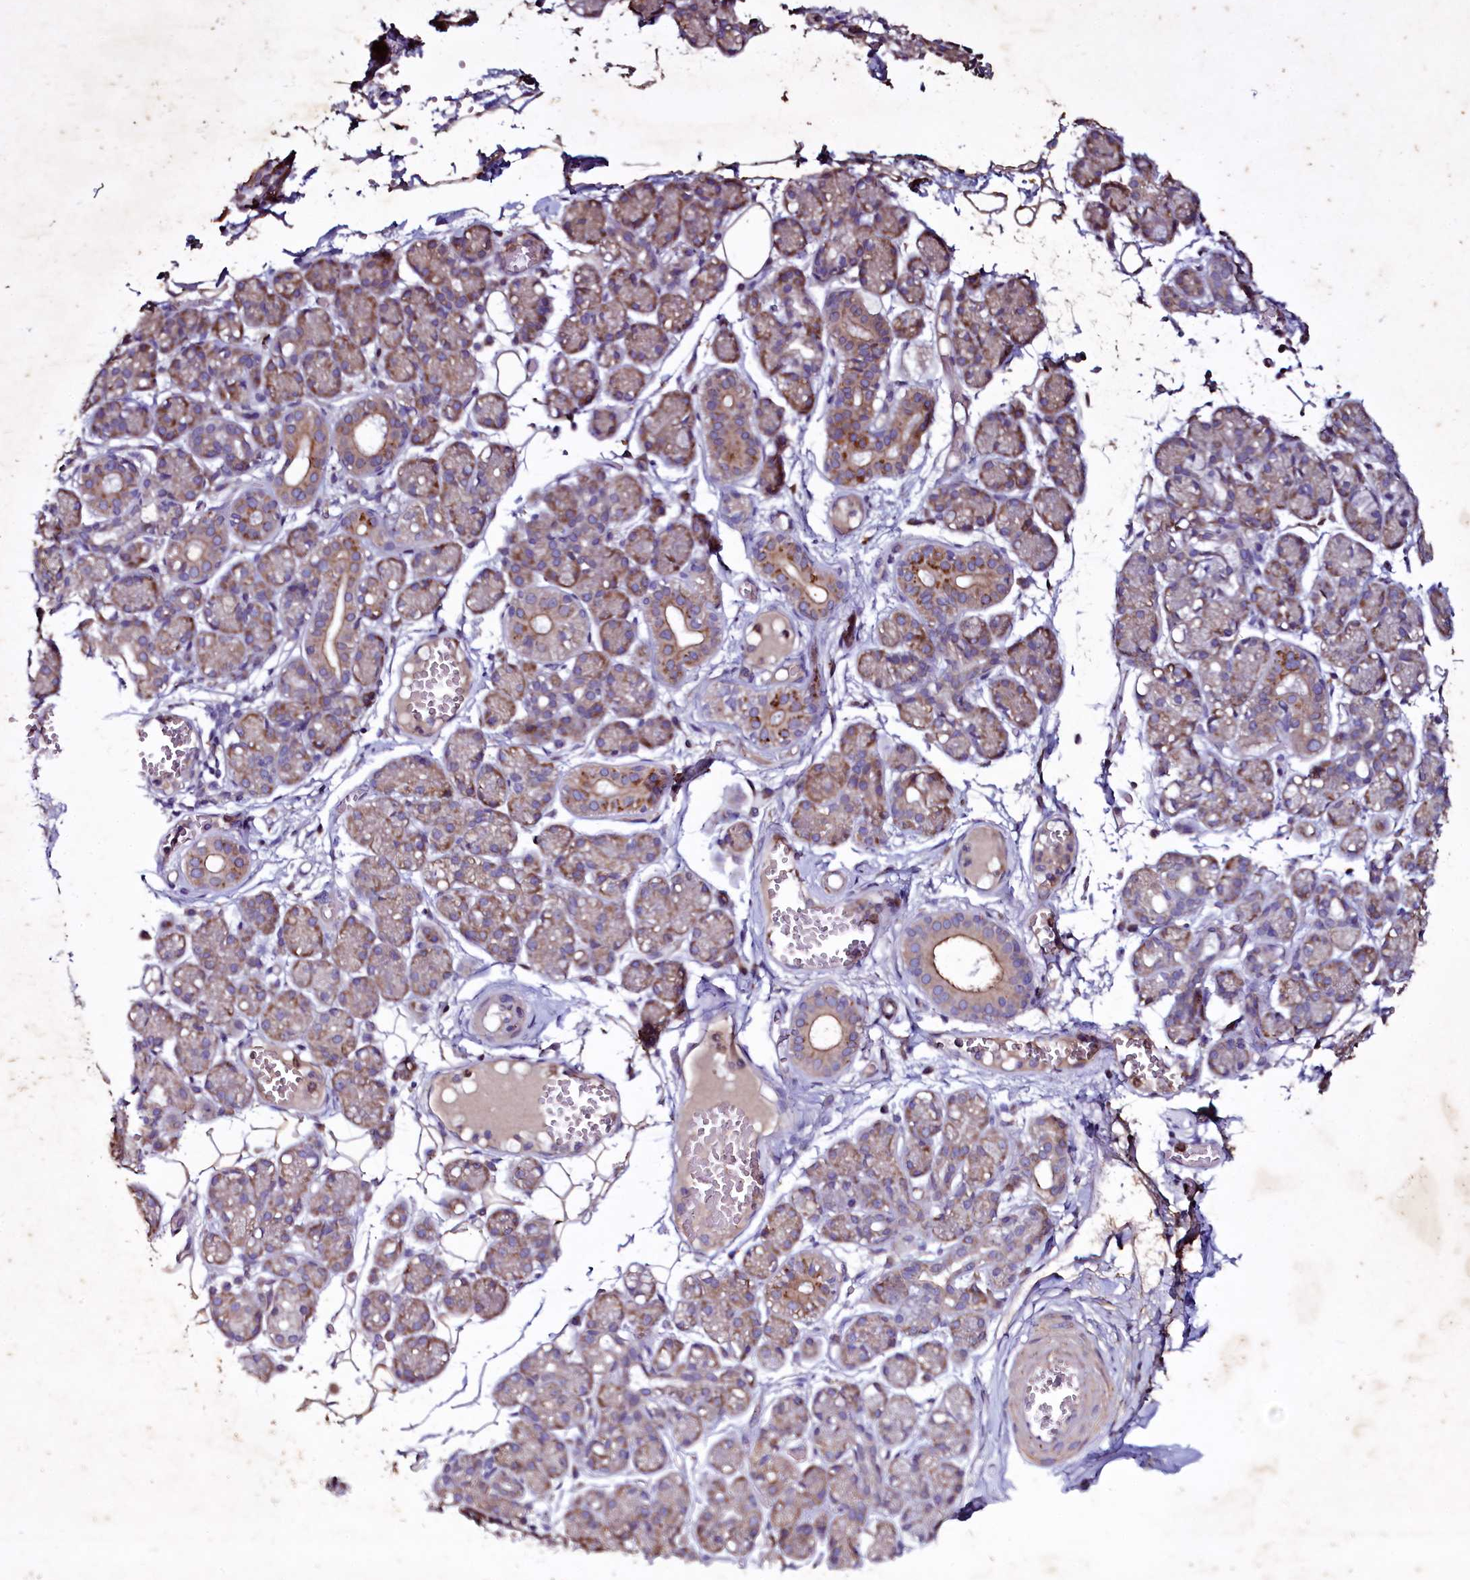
{"staining": {"intensity": "moderate", "quantity": "25%-75%", "location": "cytoplasmic/membranous"}, "tissue": "salivary gland", "cell_type": "Glandular cells", "image_type": "normal", "snomed": [{"axis": "morphology", "description": "Normal tissue, NOS"}, {"axis": "topography", "description": "Salivary gland"}], "caption": "About 25%-75% of glandular cells in unremarkable salivary gland reveal moderate cytoplasmic/membranous protein positivity as visualized by brown immunohistochemical staining.", "gene": "SELENOT", "patient": {"sex": "male", "age": 63}}